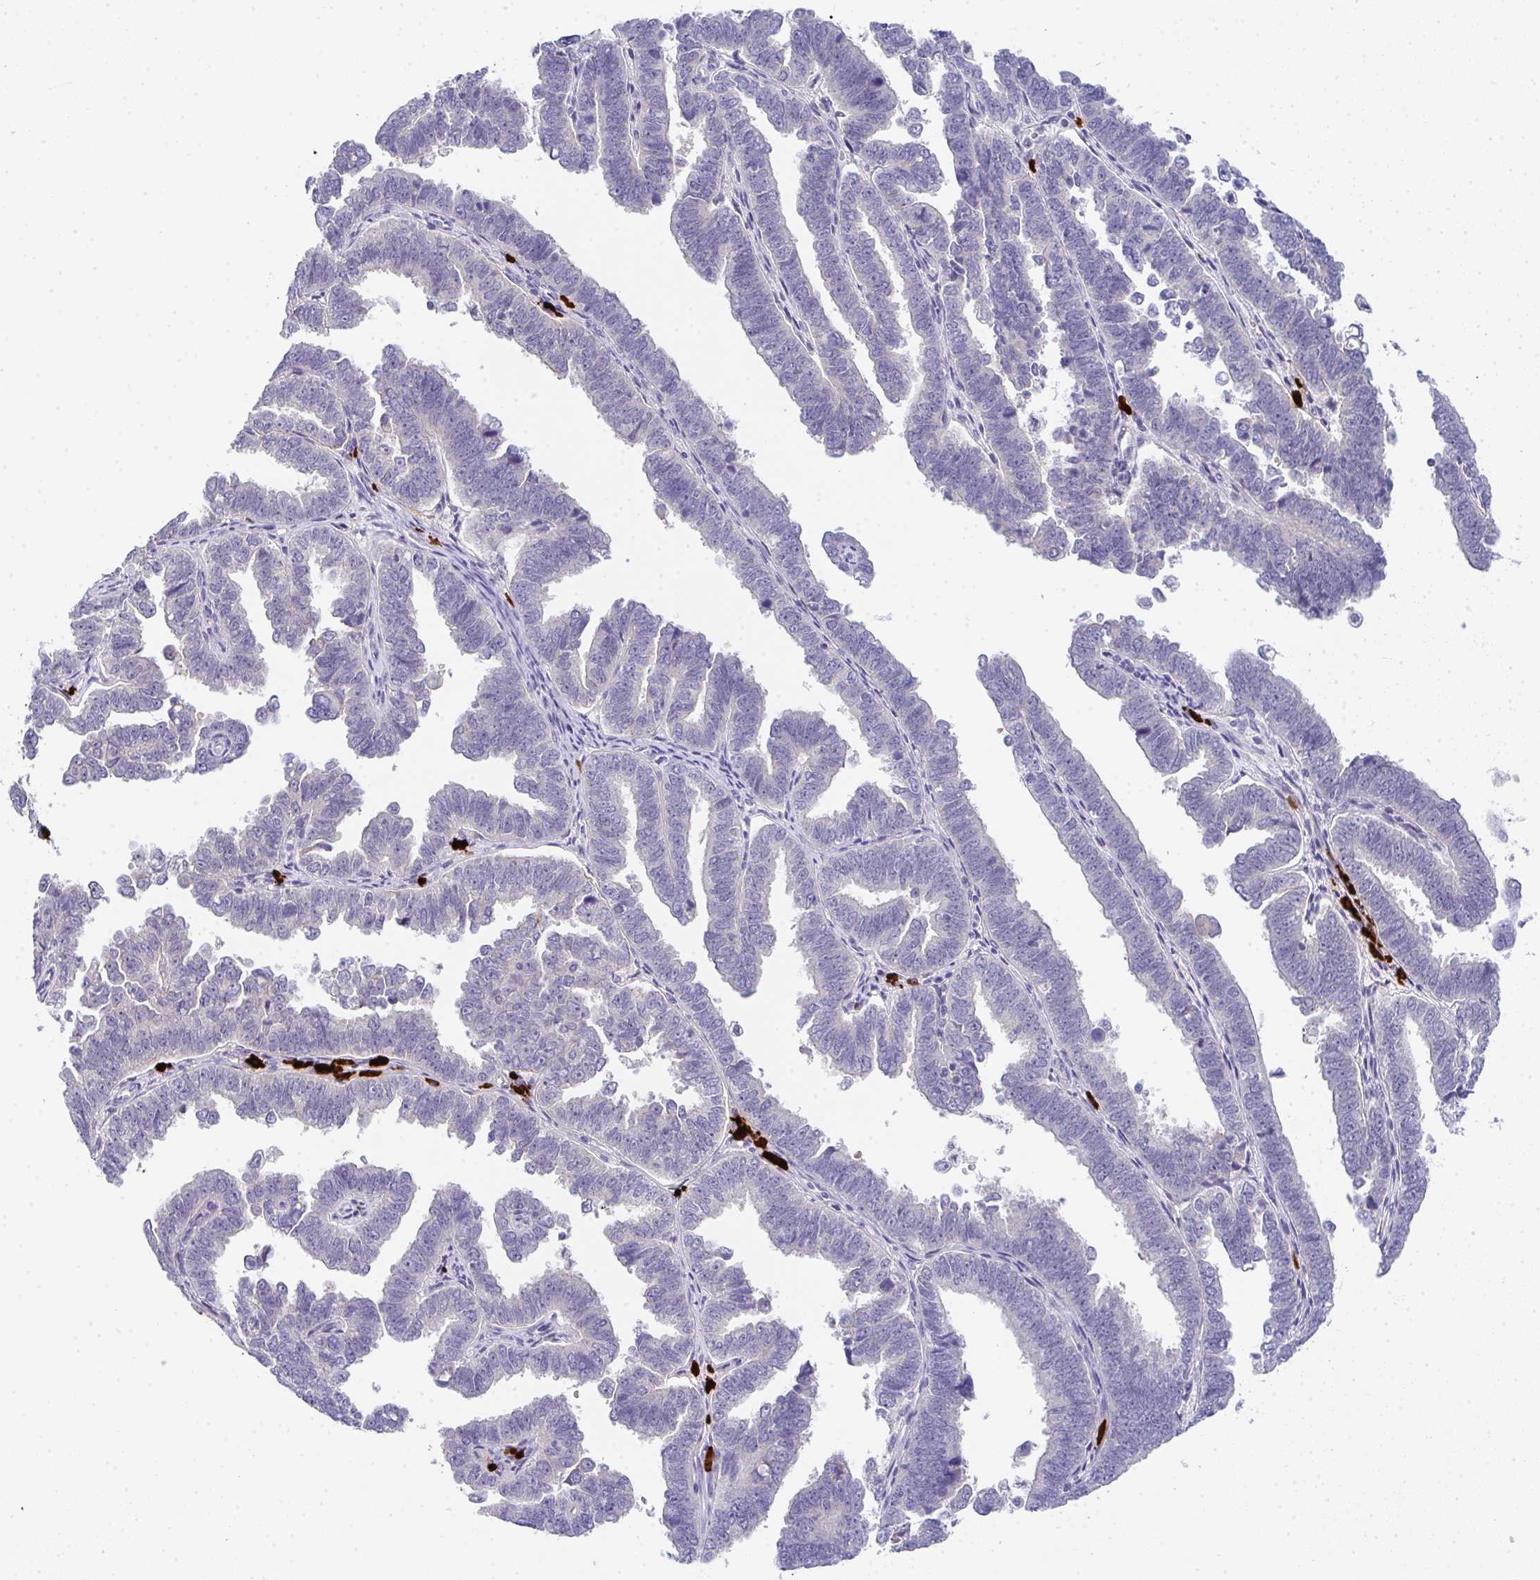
{"staining": {"intensity": "negative", "quantity": "none", "location": "none"}, "tissue": "endometrial cancer", "cell_type": "Tumor cells", "image_type": "cancer", "snomed": [{"axis": "morphology", "description": "Adenocarcinoma, NOS"}, {"axis": "topography", "description": "Endometrium"}], "caption": "Immunohistochemical staining of human endometrial cancer (adenocarcinoma) exhibits no significant staining in tumor cells. Nuclei are stained in blue.", "gene": "CACNA1S", "patient": {"sex": "female", "age": 75}}